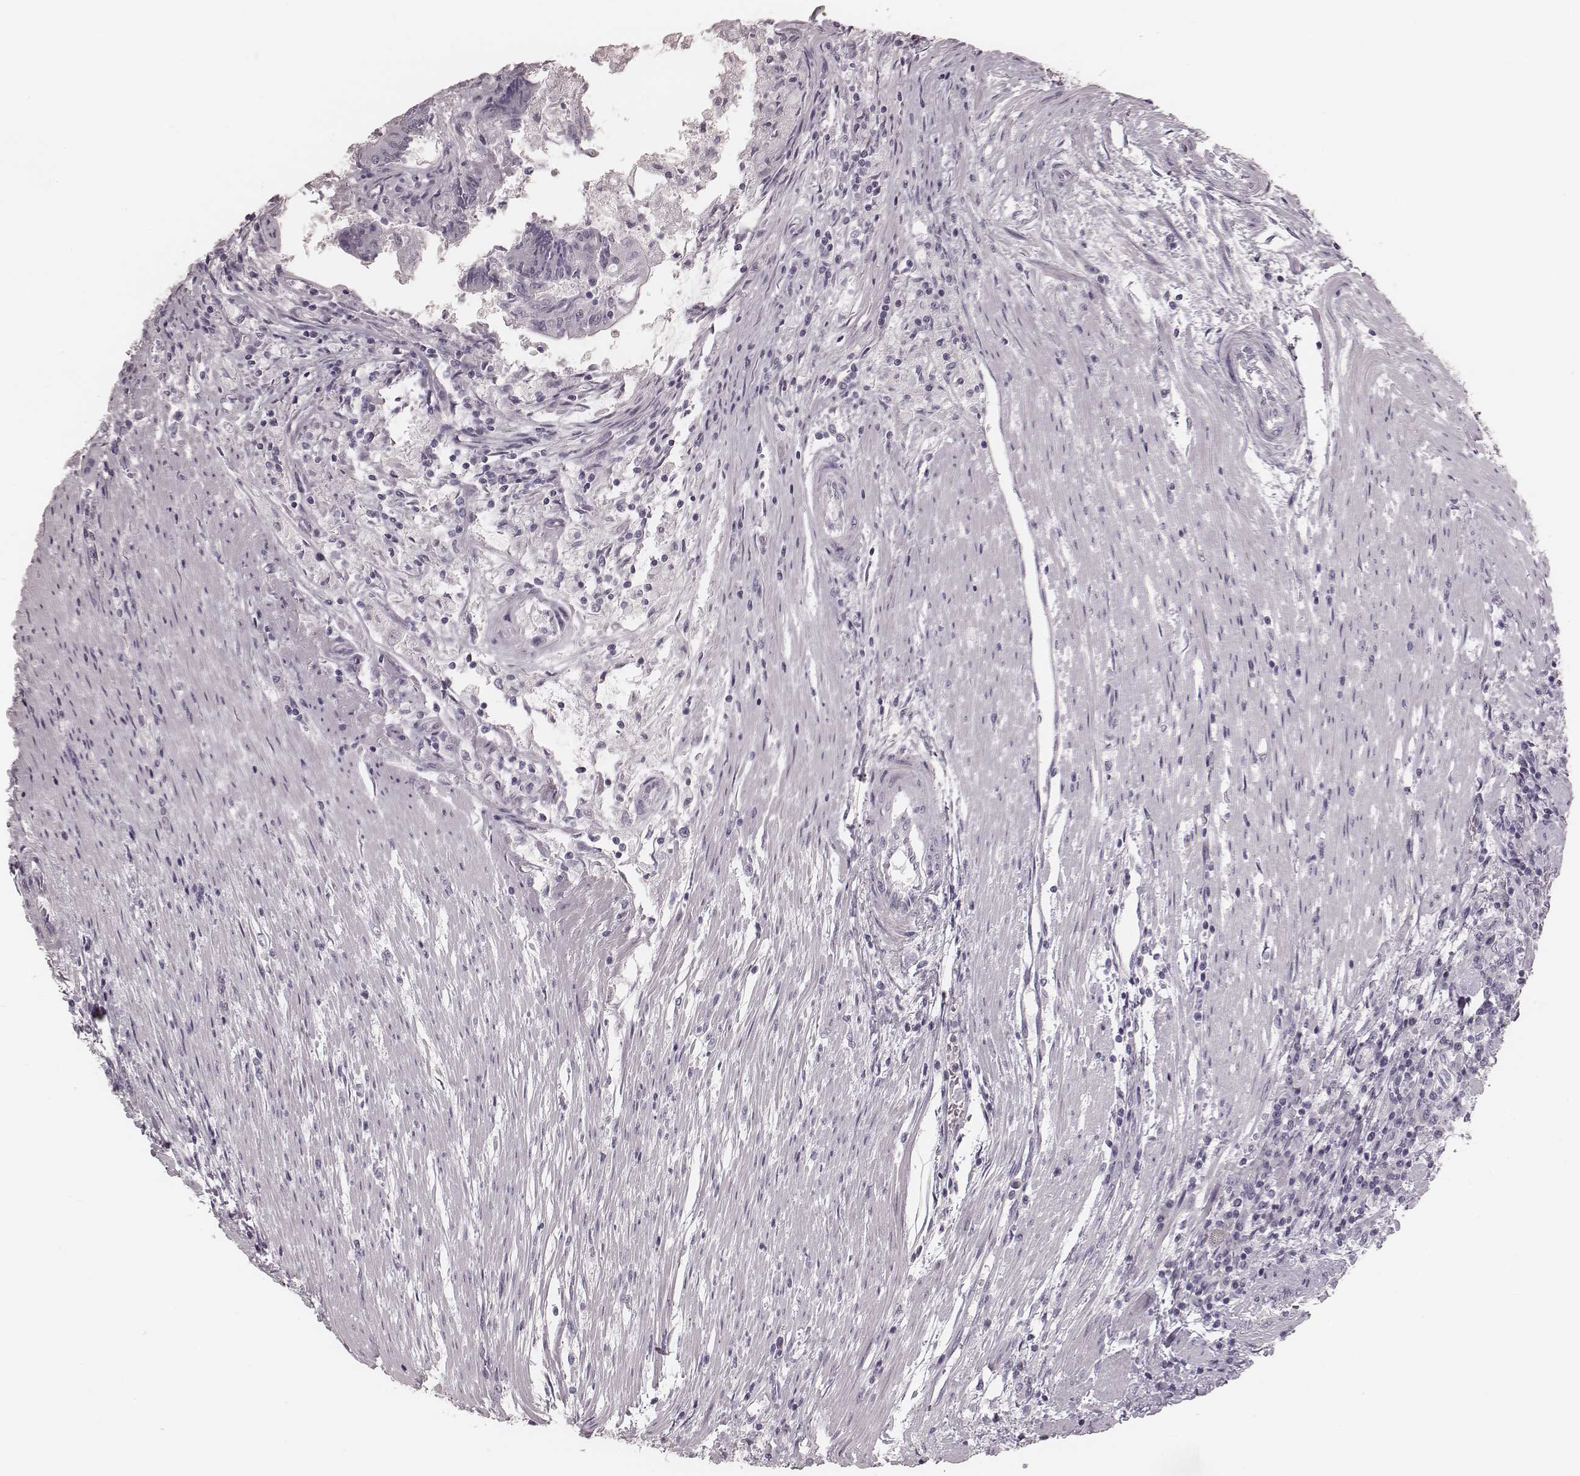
{"staining": {"intensity": "negative", "quantity": "none", "location": "none"}, "tissue": "colorectal cancer", "cell_type": "Tumor cells", "image_type": "cancer", "snomed": [{"axis": "morphology", "description": "Adenocarcinoma, NOS"}, {"axis": "topography", "description": "Colon"}], "caption": "This is an immunohistochemistry histopathology image of human colorectal adenocarcinoma. There is no staining in tumor cells.", "gene": "SPA17", "patient": {"sex": "female", "age": 70}}